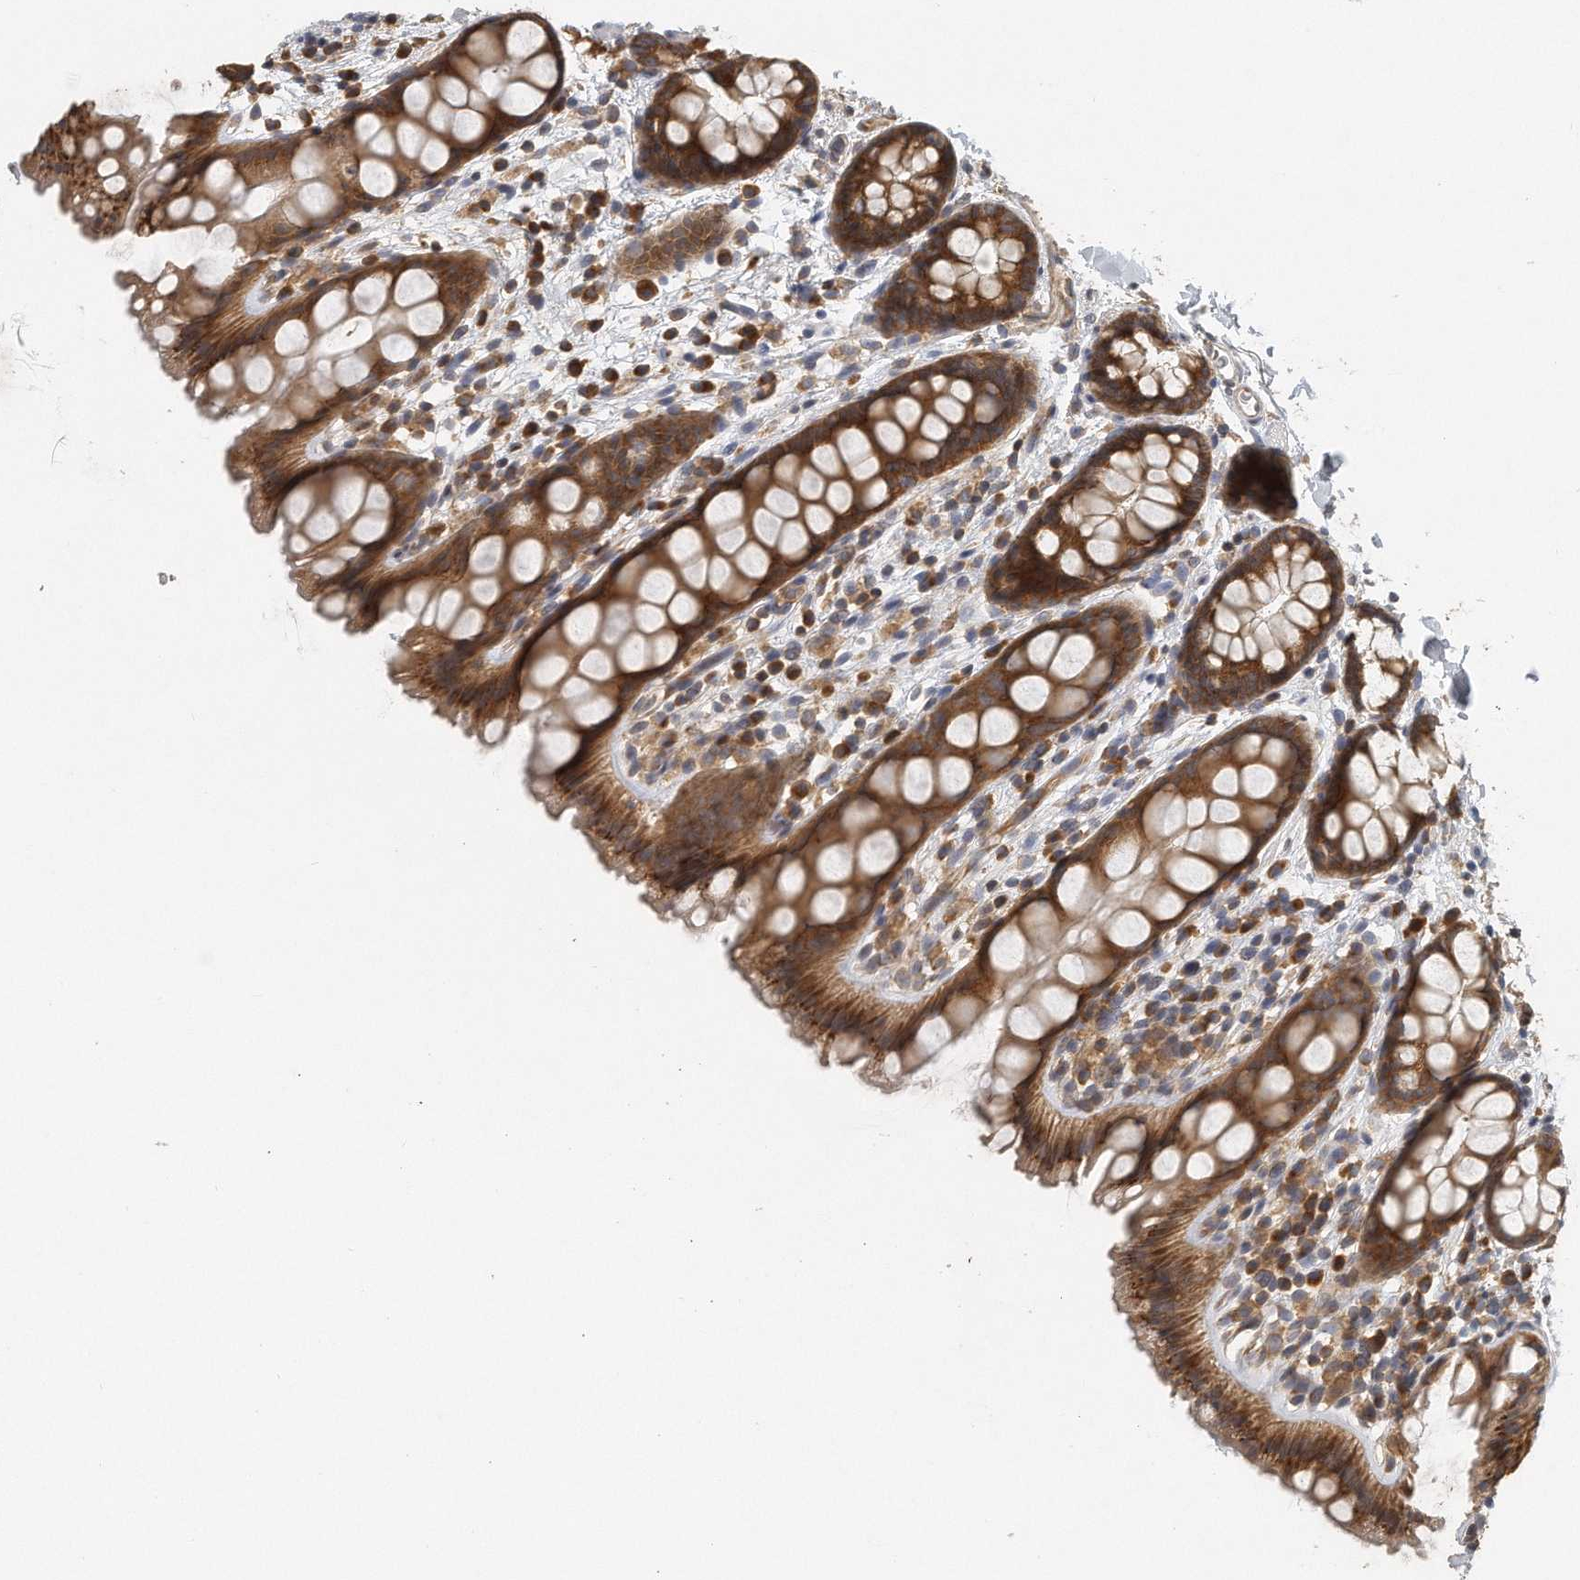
{"staining": {"intensity": "strong", "quantity": ">75%", "location": "cytoplasmic/membranous"}, "tissue": "rectum", "cell_type": "Glandular cells", "image_type": "normal", "snomed": [{"axis": "morphology", "description": "Normal tissue, NOS"}, {"axis": "topography", "description": "Rectum"}], "caption": "Glandular cells display strong cytoplasmic/membranous expression in about >75% of cells in normal rectum.", "gene": "EIF3I", "patient": {"sex": "female", "age": 65}}